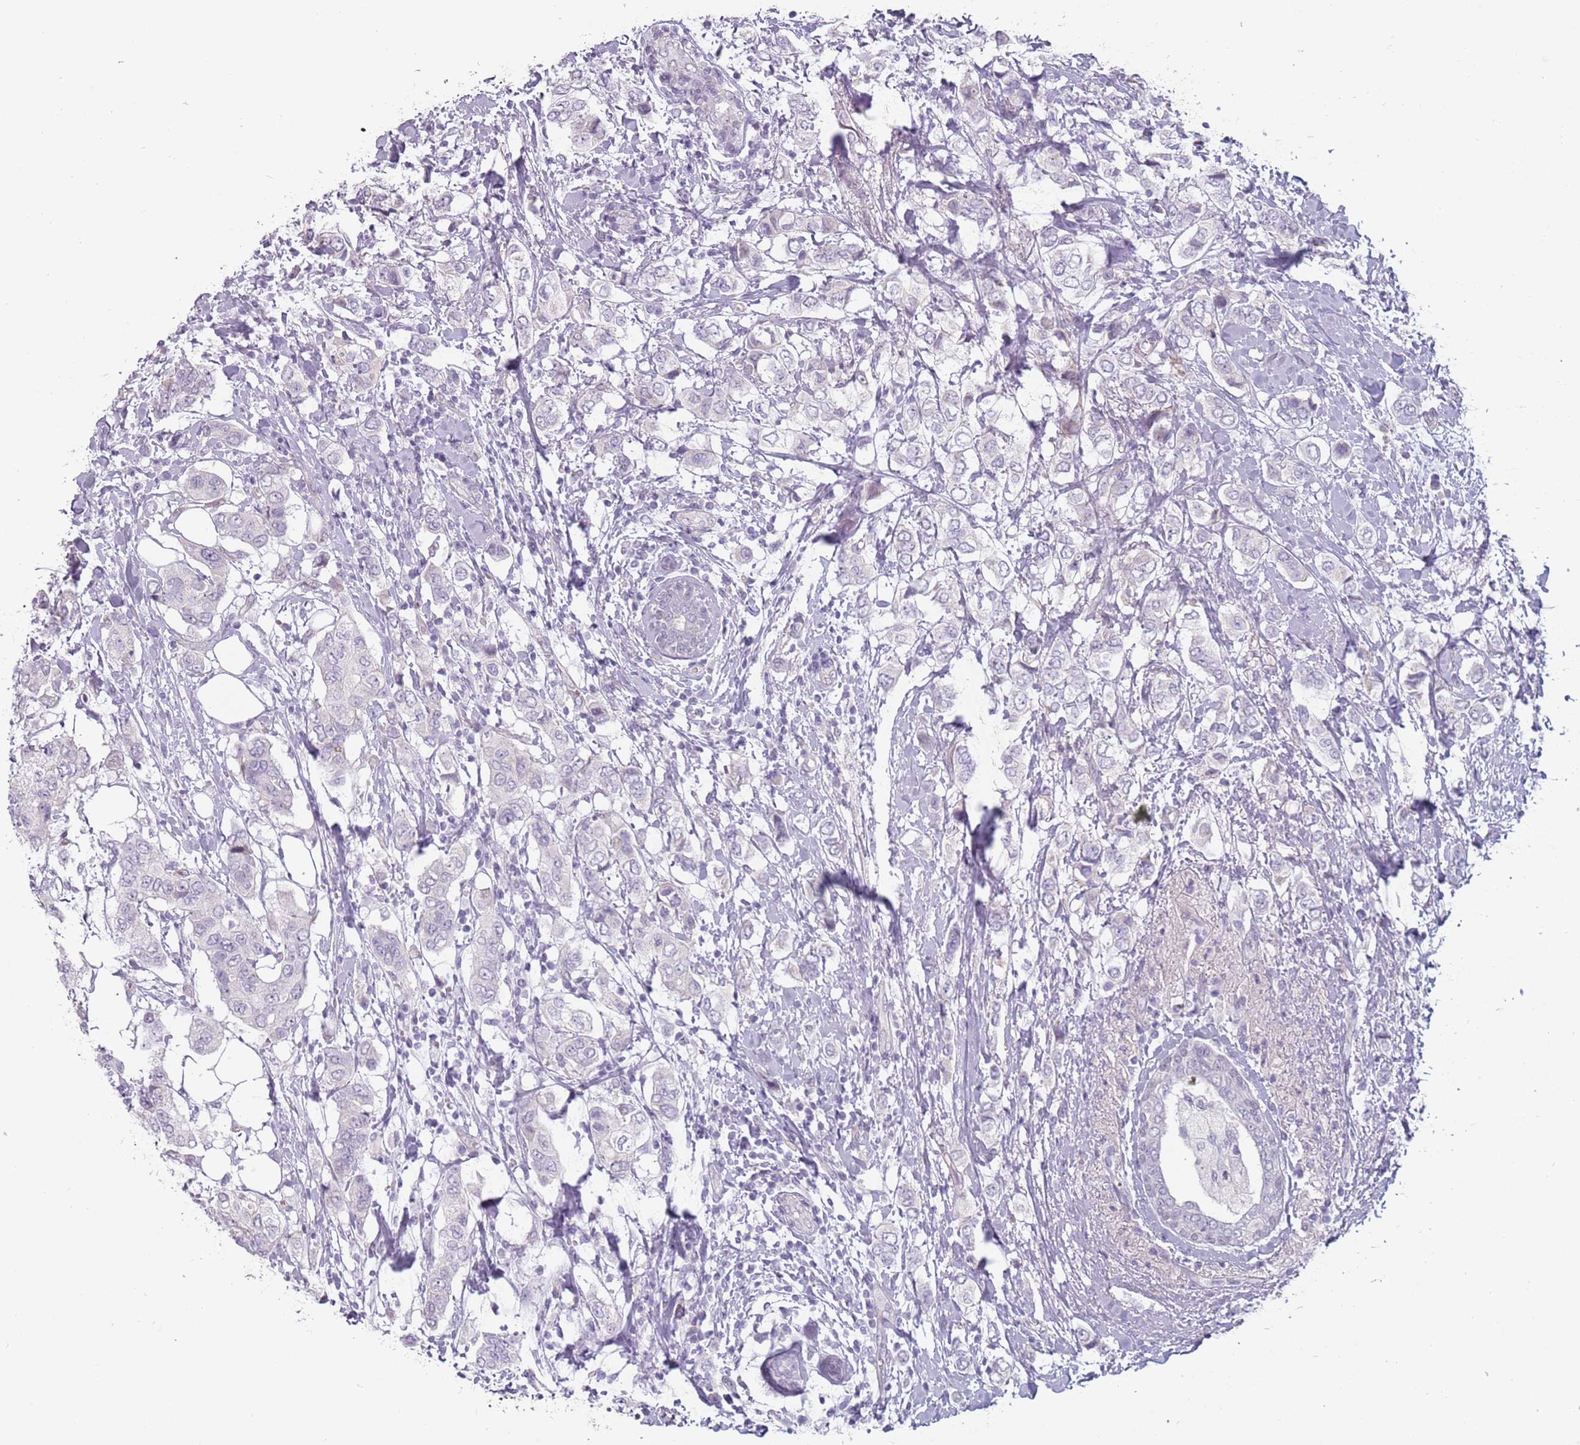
{"staining": {"intensity": "negative", "quantity": "none", "location": "none"}, "tissue": "breast cancer", "cell_type": "Tumor cells", "image_type": "cancer", "snomed": [{"axis": "morphology", "description": "Lobular carcinoma"}, {"axis": "topography", "description": "Breast"}], "caption": "Human breast cancer stained for a protein using immunohistochemistry (IHC) demonstrates no positivity in tumor cells.", "gene": "RFX2", "patient": {"sex": "female", "age": 51}}